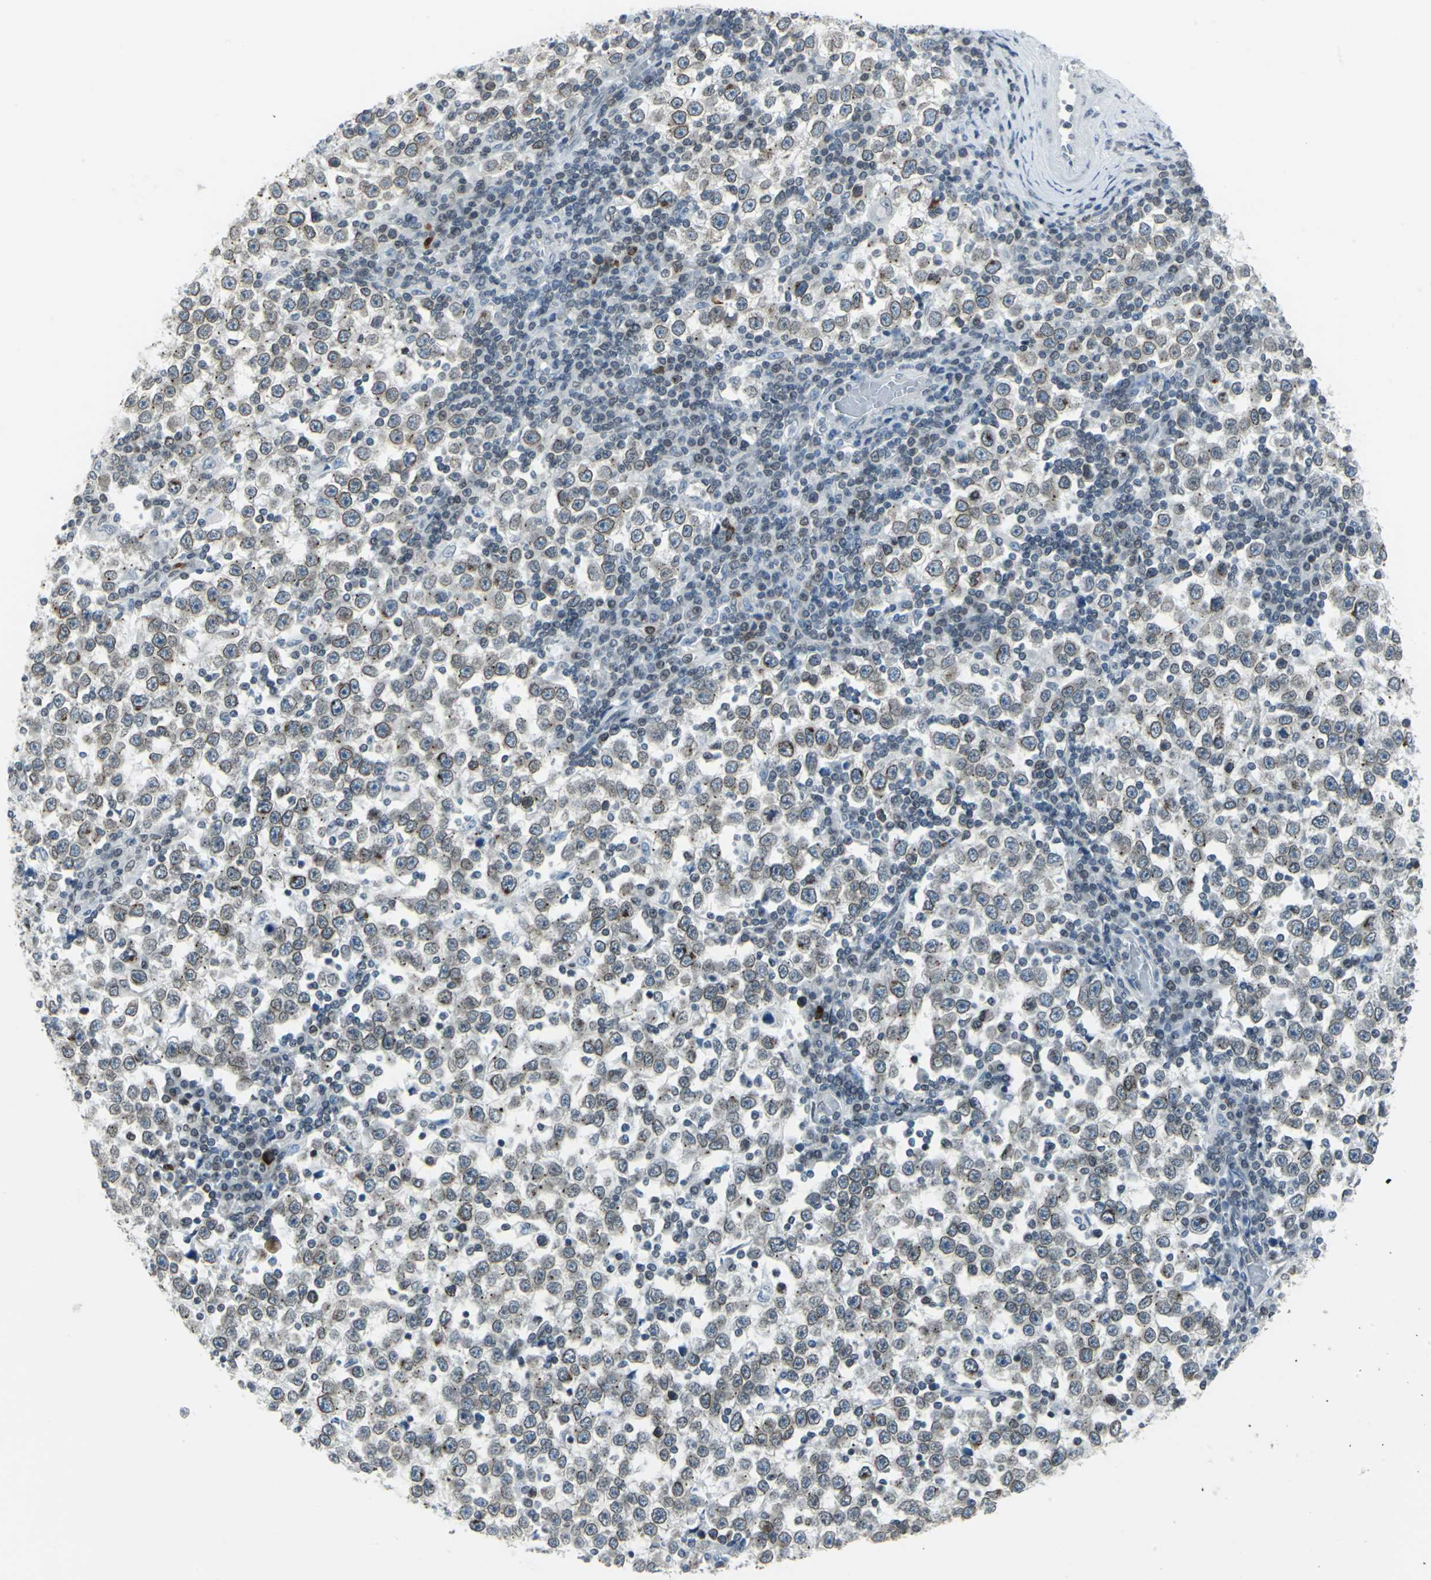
{"staining": {"intensity": "weak", "quantity": "25%-75%", "location": "cytoplasmic/membranous,nuclear"}, "tissue": "testis cancer", "cell_type": "Tumor cells", "image_type": "cancer", "snomed": [{"axis": "morphology", "description": "Seminoma, NOS"}, {"axis": "topography", "description": "Testis"}], "caption": "High-magnification brightfield microscopy of testis cancer stained with DAB (3,3'-diaminobenzidine) (brown) and counterstained with hematoxylin (blue). tumor cells exhibit weak cytoplasmic/membranous and nuclear positivity is seen in approximately25%-75% of cells.", "gene": "SNUPN", "patient": {"sex": "male", "age": 65}}